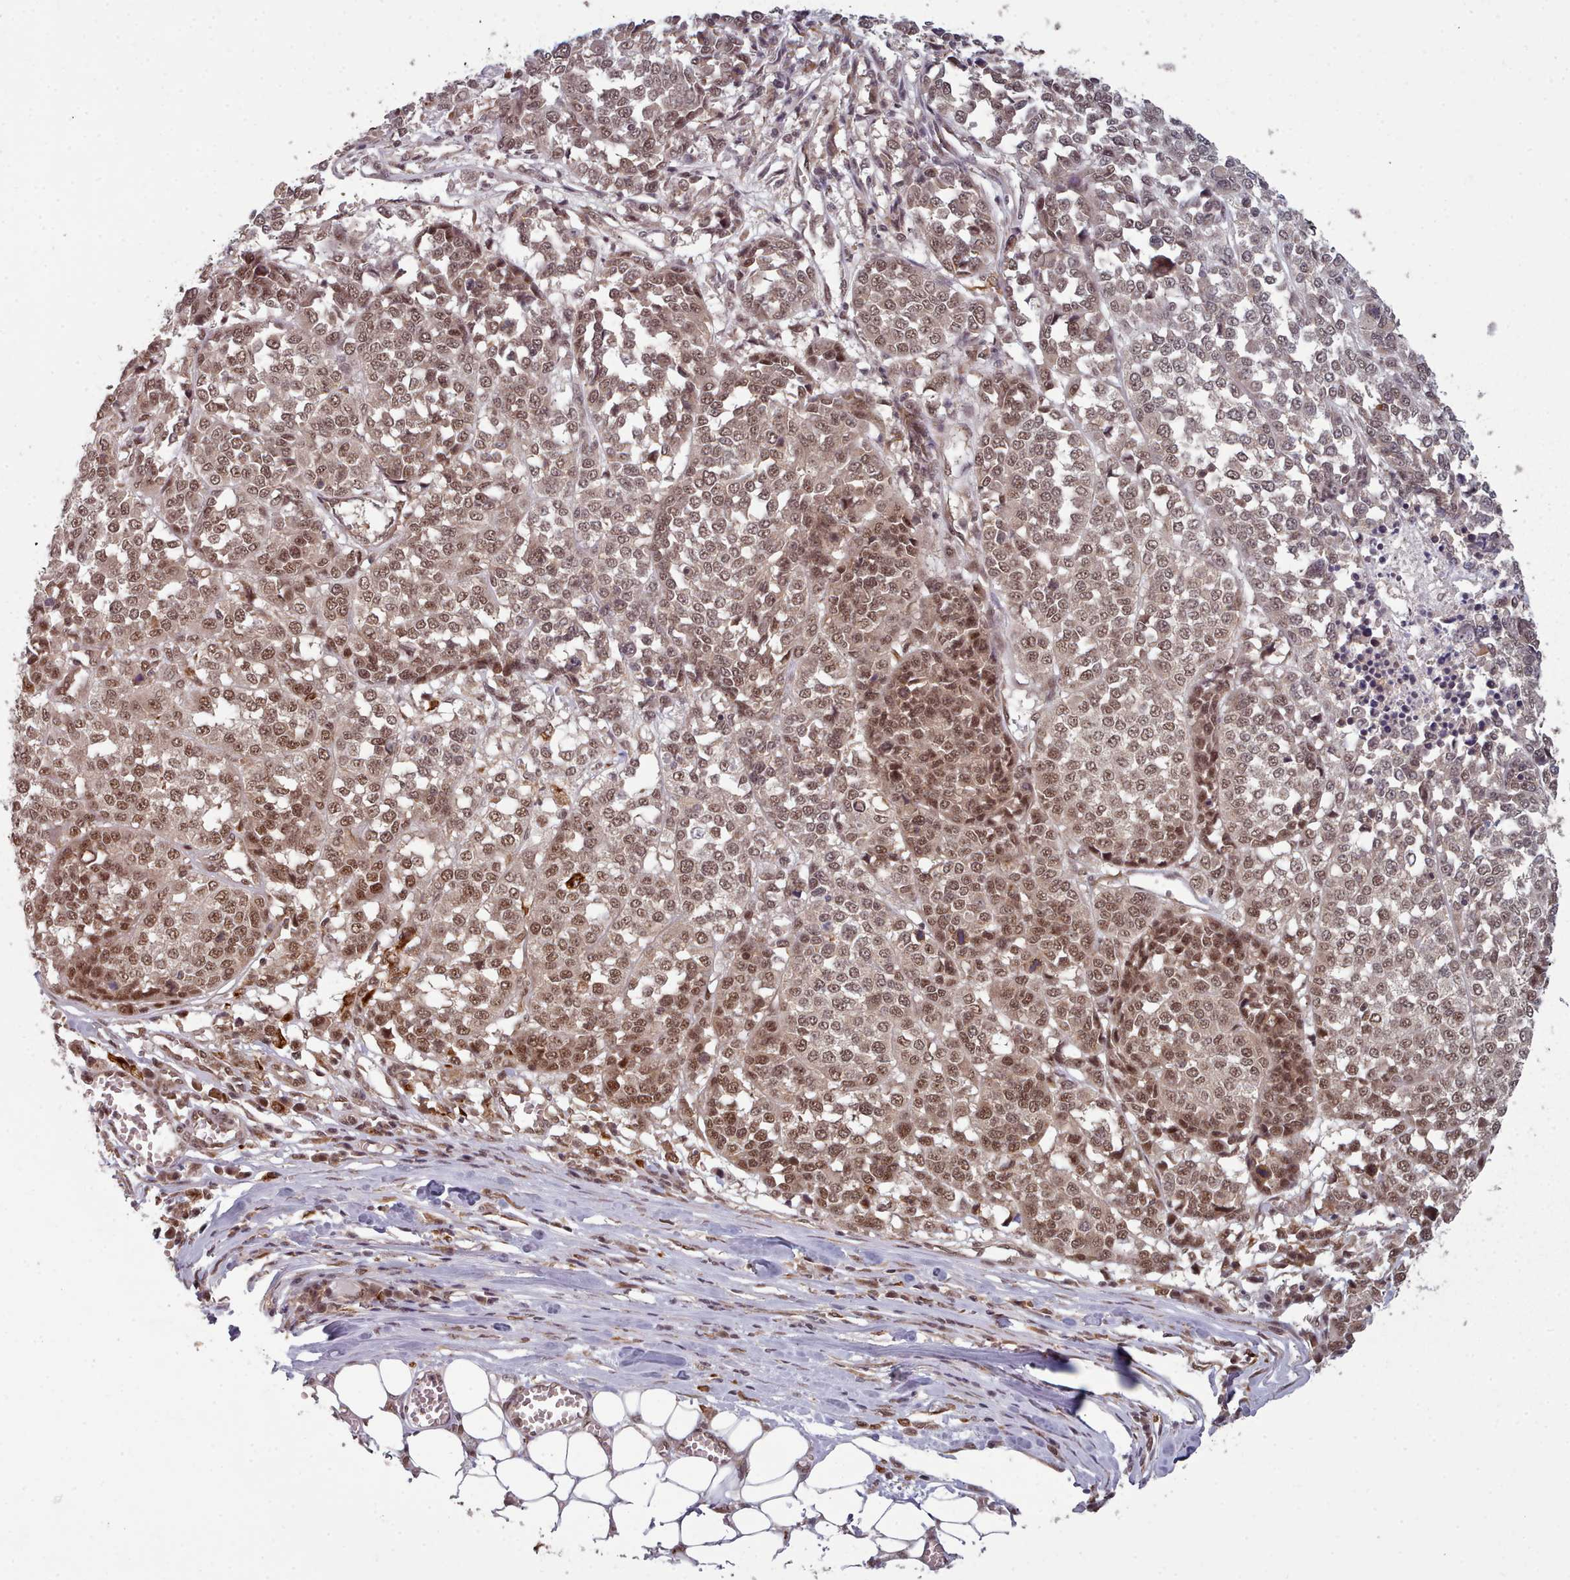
{"staining": {"intensity": "moderate", "quantity": ">75%", "location": "nuclear"}, "tissue": "melanoma", "cell_type": "Tumor cells", "image_type": "cancer", "snomed": [{"axis": "morphology", "description": "Malignant melanoma, Metastatic site"}, {"axis": "topography", "description": "Lymph node"}], "caption": "IHC (DAB (3,3'-diaminobenzidine)) staining of human malignant melanoma (metastatic site) displays moderate nuclear protein positivity in about >75% of tumor cells. Using DAB (brown) and hematoxylin (blue) stains, captured at high magnification using brightfield microscopy.", "gene": "DHX8", "patient": {"sex": "male", "age": 44}}